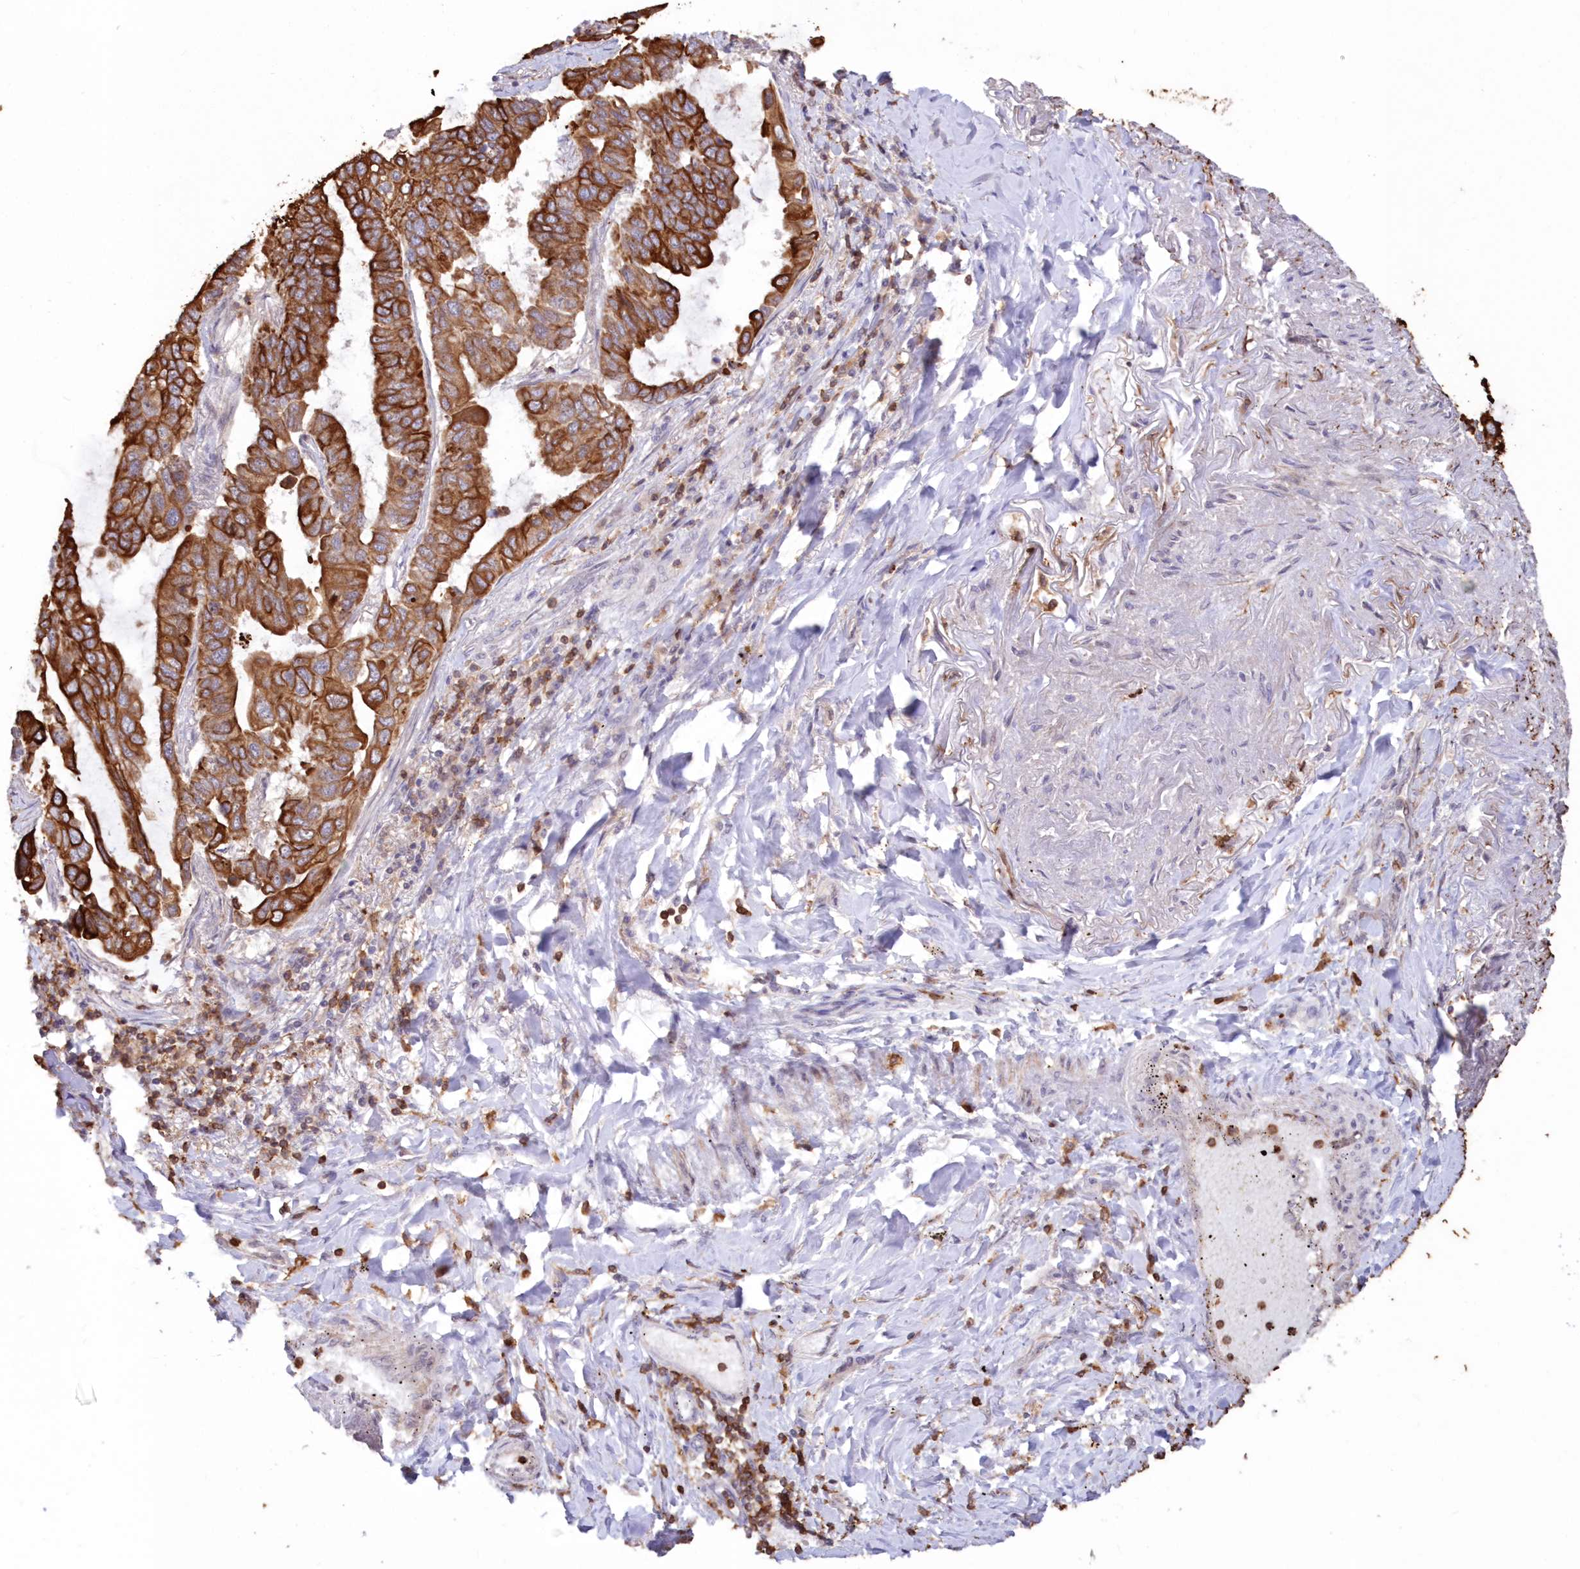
{"staining": {"intensity": "strong", "quantity": ">75%", "location": "cytoplasmic/membranous"}, "tissue": "lung cancer", "cell_type": "Tumor cells", "image_type": "cancer", "snomed": [{"axis": "morphology", "description": "Adenocarcinoma, NOS"}, {"axis": "topography", "description": "Lung"}], "caption": "Lung cancer (adenocarcinoma) was stained to show a protein in brown. There is high levels of strong cytoplasmic/membranous positivity in about >75% of tumor cells. (Stains: DAB (3,3'-diaminobenzidine) in brown, nuclei in blue, Microscopy: brightfield microscopy at high magnification).", "gene": "SNED1", "patient": {"sex": "male", "age": 64}}